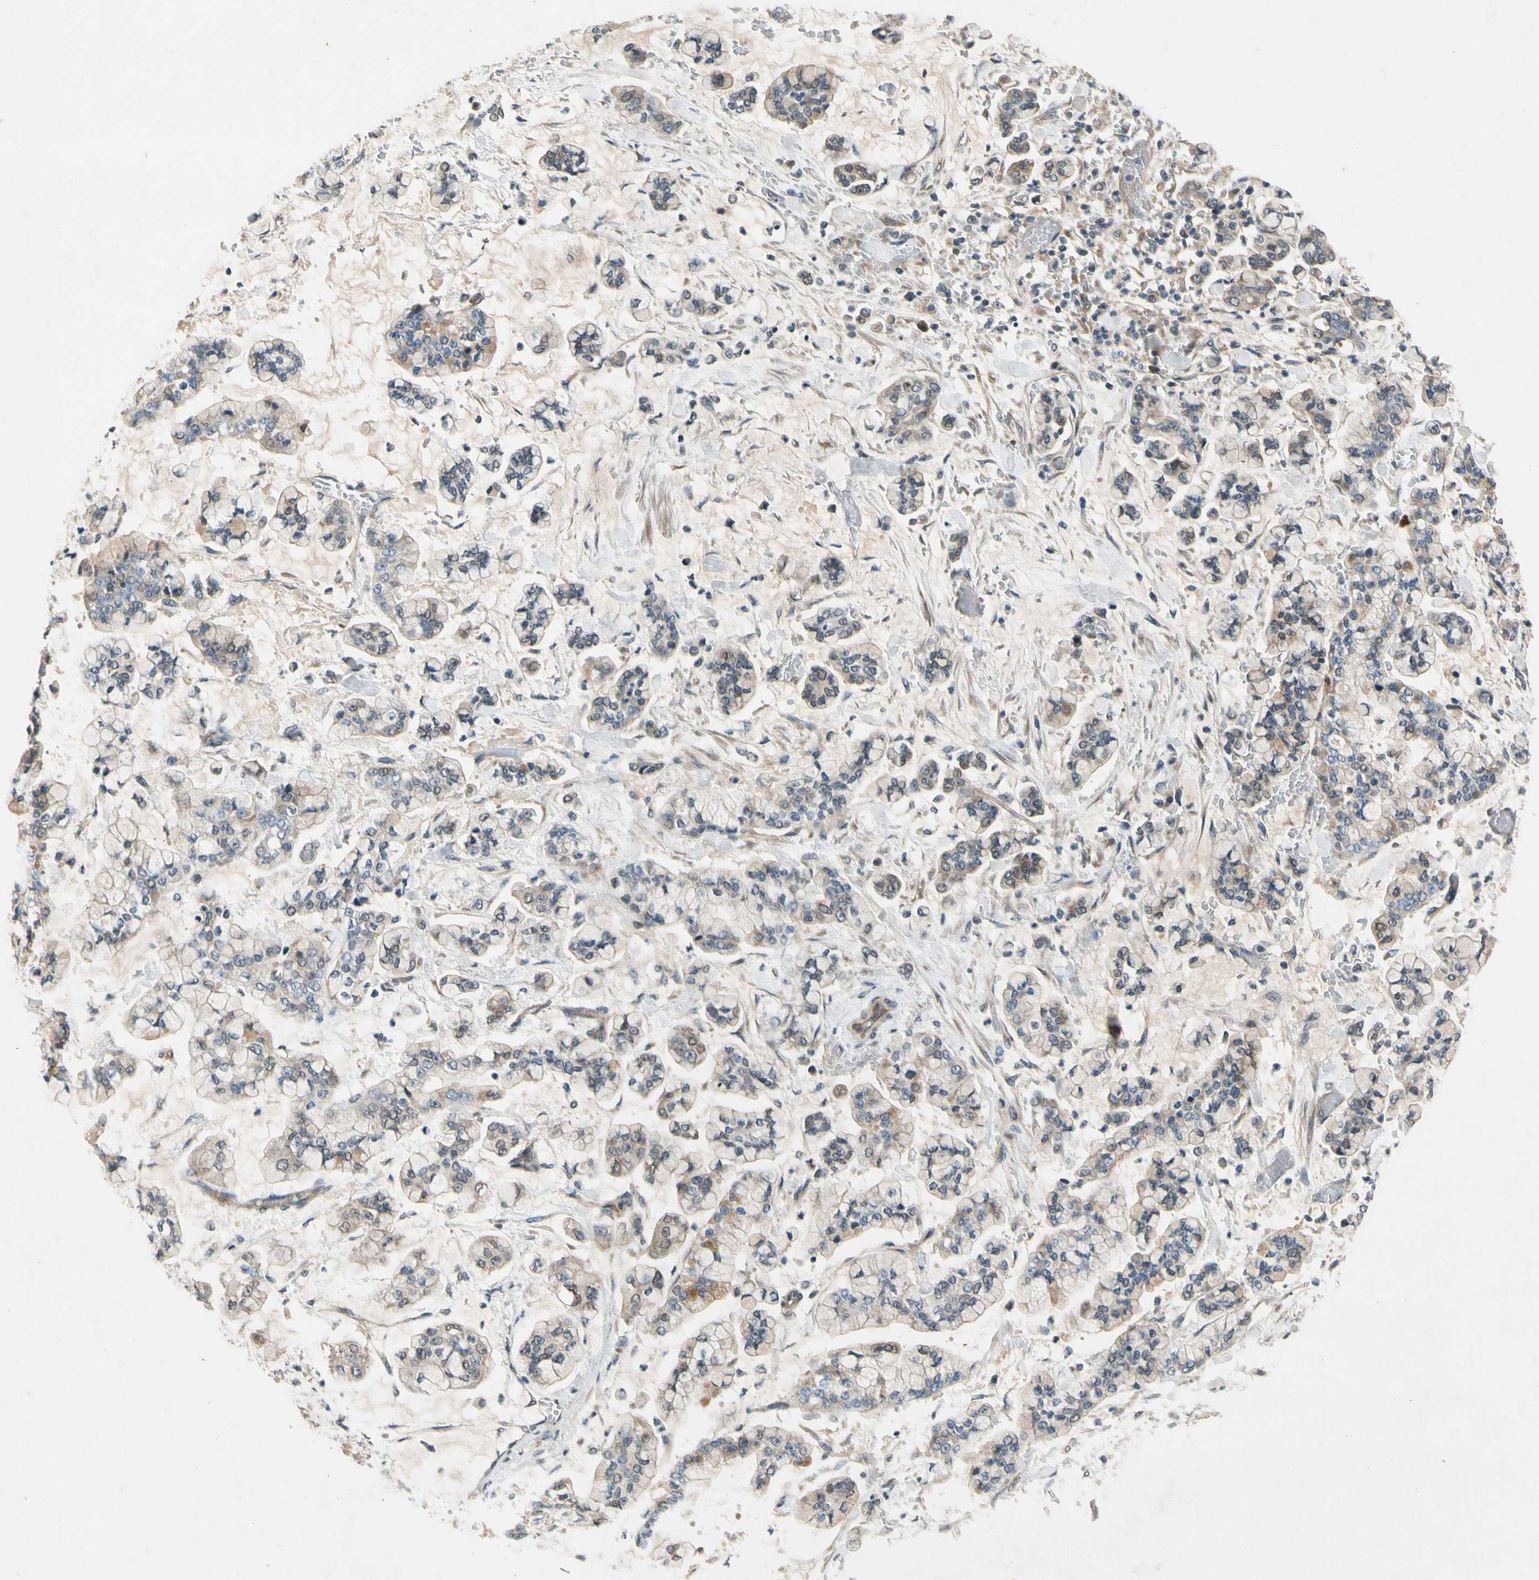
{"staining": {"intensity": "weak", "quantity": "25%-75%", "location": "cytoplasmic/membranous"}, "tissue": "stomach cancer", "cell_type": "Tumor cells", "image_type": "cancer", "snomed": [{"axis": "morphology", "description": "Normal tissue, NOS"}, {"axis": "morphology", "description": "Adenocarcinoma, NOS"}, {"axis": "topography", "description": "Stomach, upper"}, {"axis": "topography", "description": "Stomach"}], "caption": "DAB (3,3'-diaminobenzidine) immunohistochemical staining of human stomach cancer demonstrates weak cytoplasmic/membranous protein staining in about 25%-75% of tumor cells. (Brightfield microscopy of DAB IHC at high magnification).", "gene": "ALKBH3", "patient": {"sex": "male", "age": 76}}